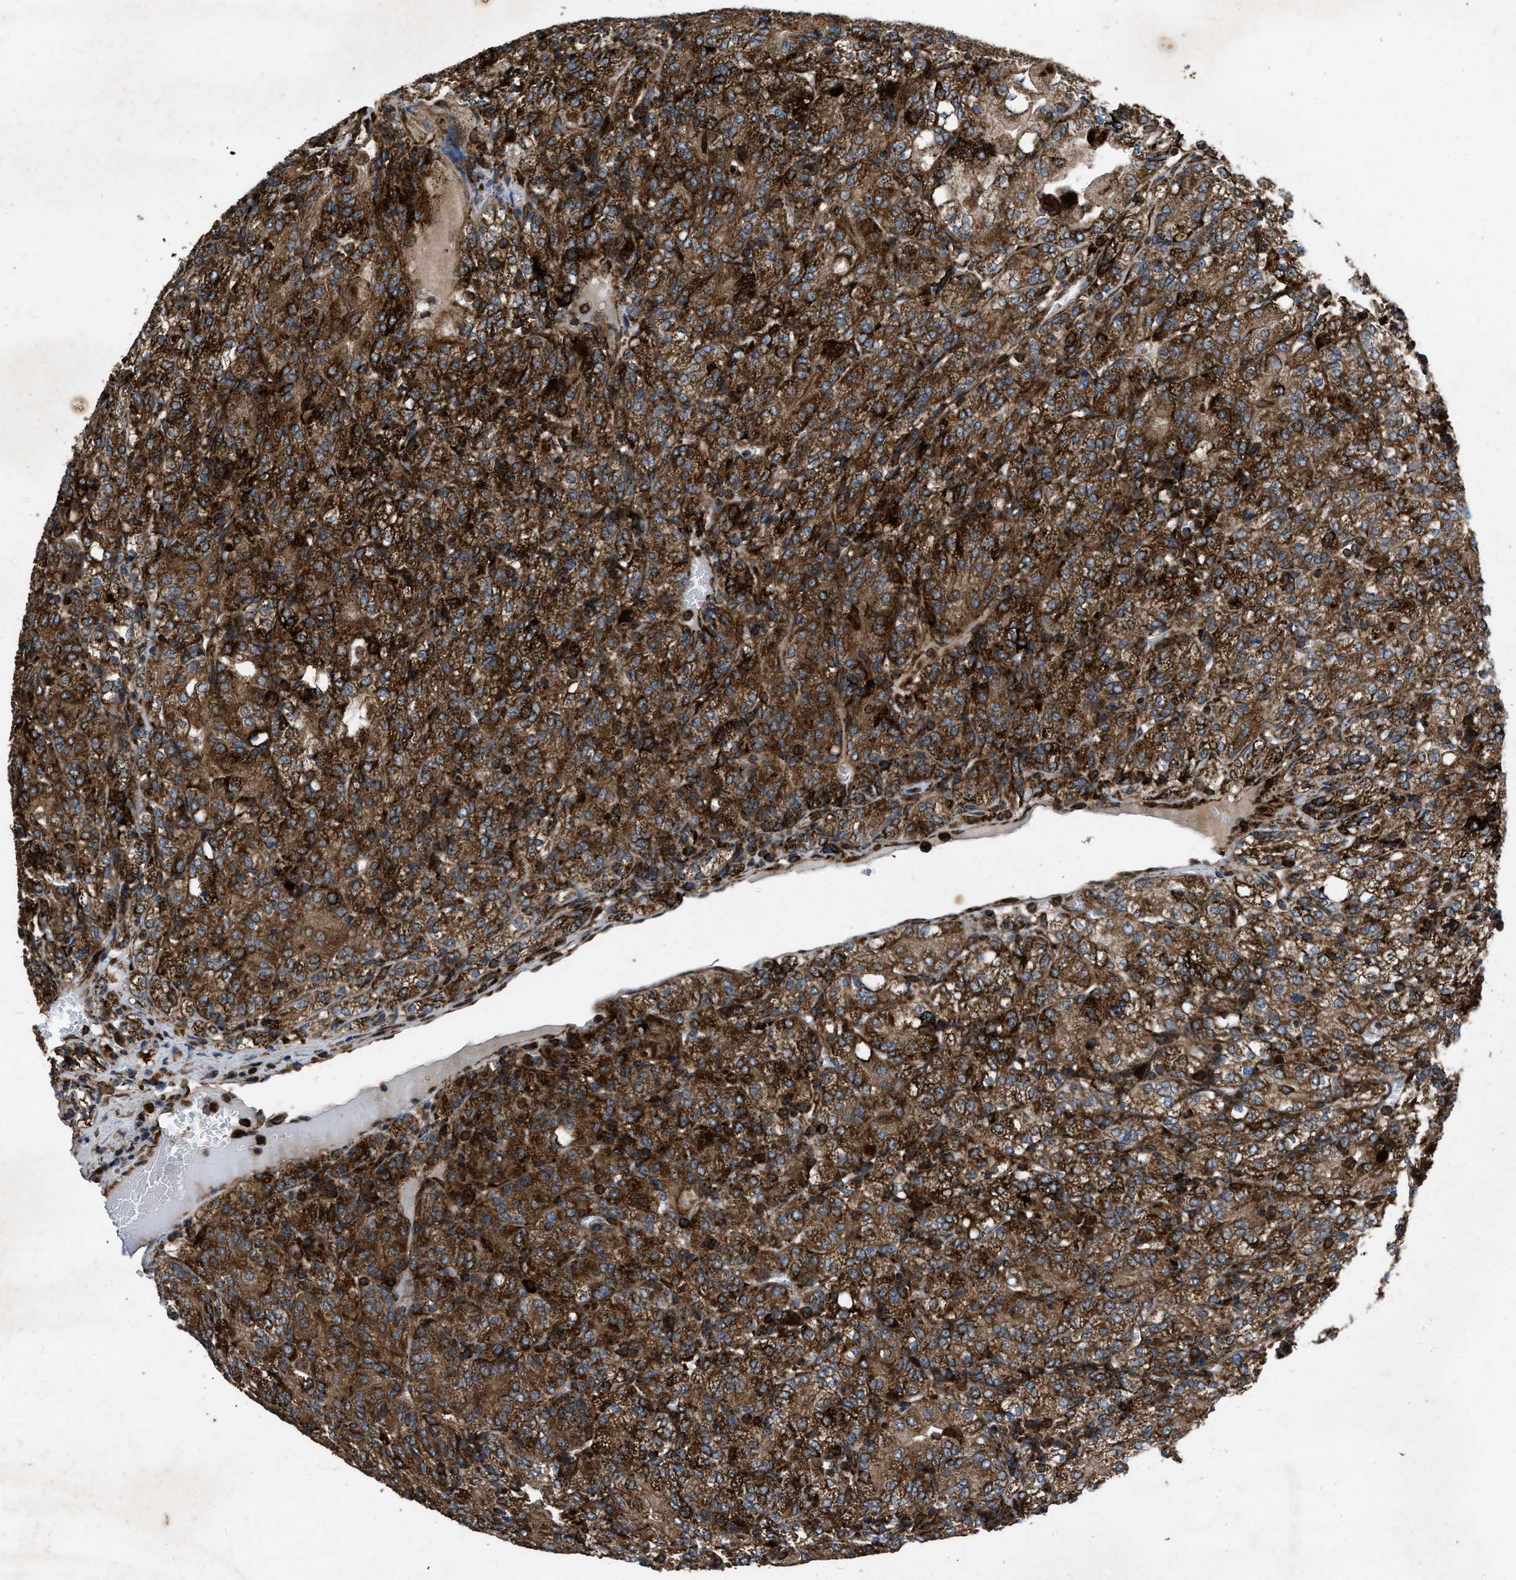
{"staining": {"intensity": "strong", "quantity": ">75%", "location": "cytoplasmic/membranous"}, "tissue": "renal cancer", "cell_type": "Tumor cells", "image_type": "cancer", "snomed": [{"axis": "morphology", "description": "Adenocarcinoma, NOS"}, {"axis": "topography", "description": "Kidney"}], "caption": "Immunohistochemical staining of adenocarcinoma (renal) reveals strong cytoplasmic/membranous protein positivity in about >75% of tumor cells. (DAB (3,3'-diaminobenzidine) IHC with brightfield microscopy, high magnification).", "gene": "PER3", "patient": {"sex": "male", "age": 77}}